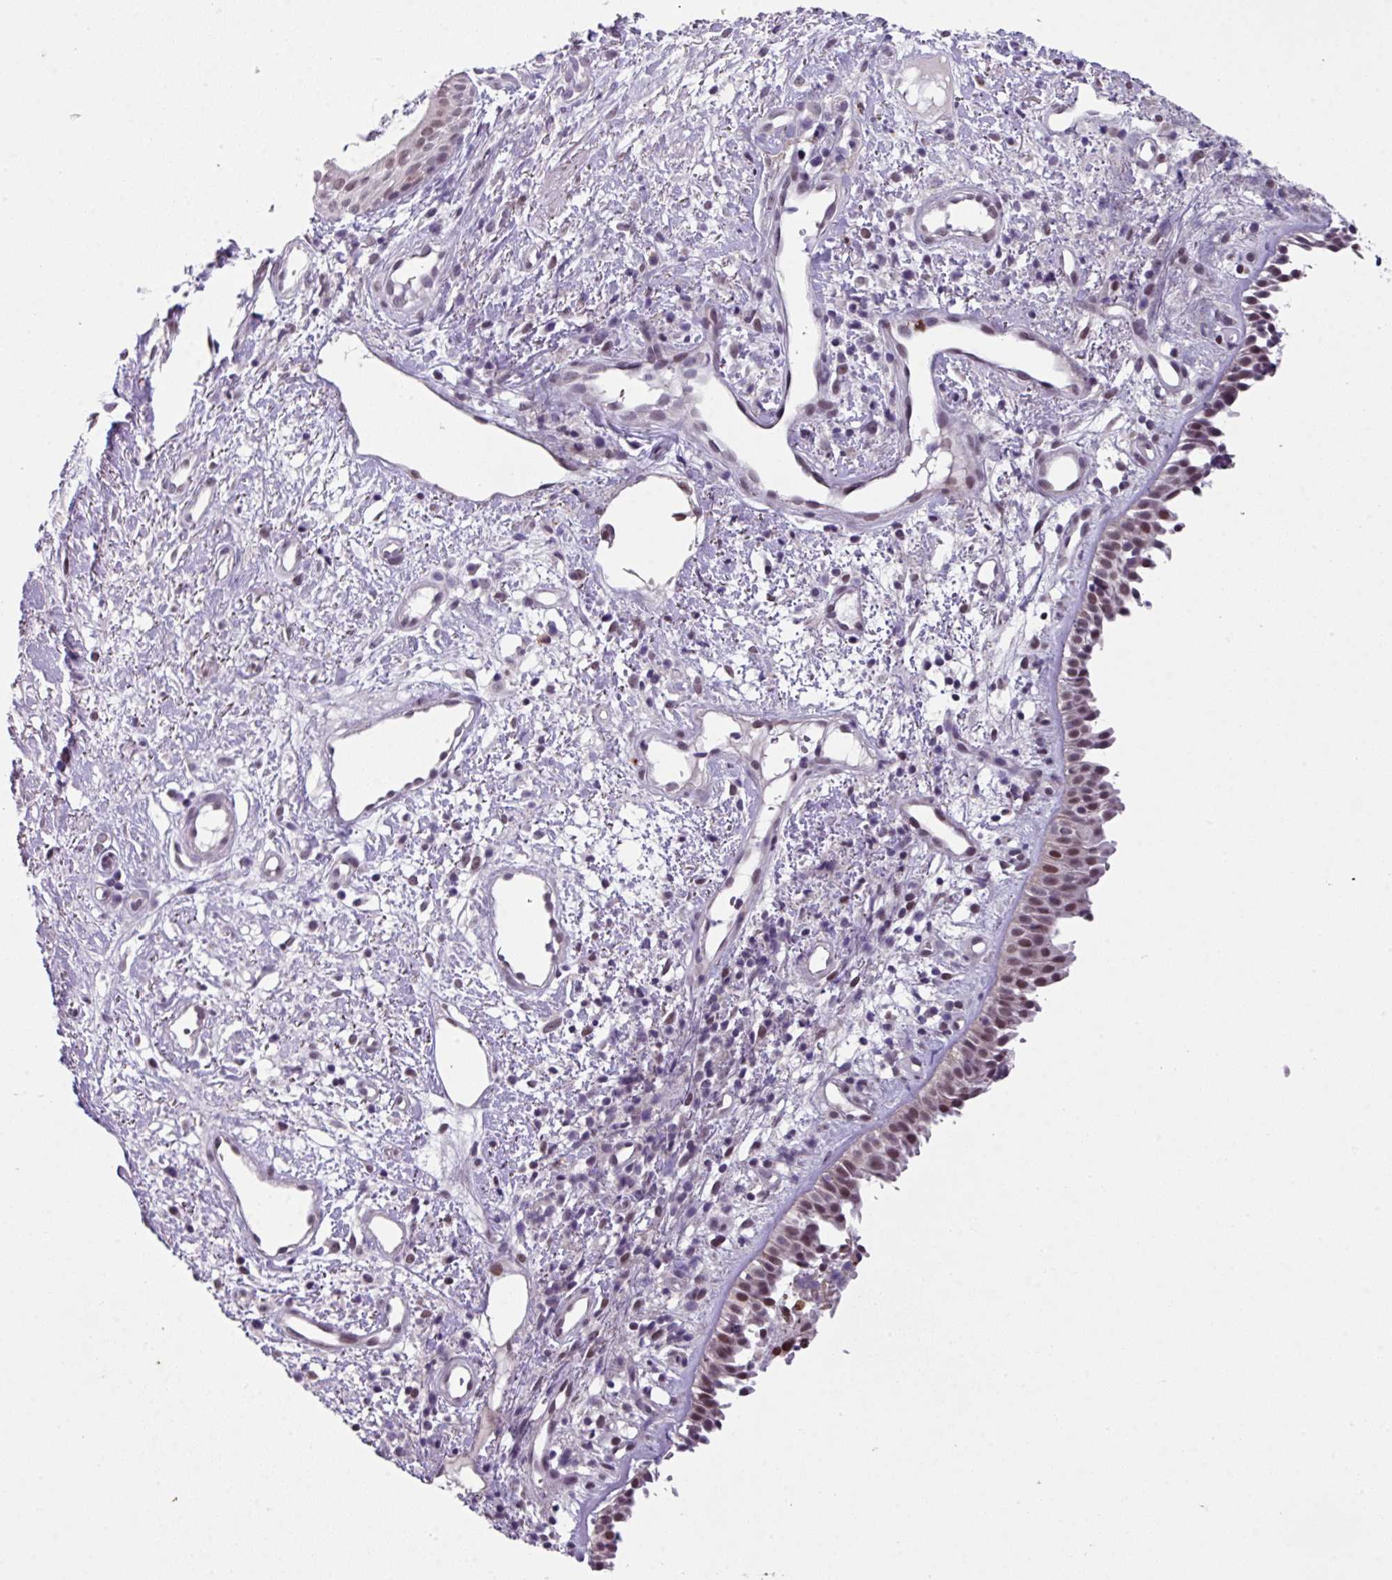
{"staining": {"intensity": "weak", "quantity": "25%-75%", "location": "nuclear"}, "tissue": "nasopharynx", "cell_type": "Respiratory epithelial cells", "image_type": "normal", "snomed": [{"axis": "morphology", "description": "Normal tissue, NOS"}, {"axis": "topography", "description": "Cartilage tissue"}, {"axis": "topography", "description": "Nasopharynx"}, {"axis": "topography", "description": "Thyroid gland"}], "caption": "Immunohistochemistry image of unremarkable nasopharynx: nasopharynx stained using IHC demonstrates low levels of weak protein expression localized specifically in the nuclear of respiratory epithelial cells, appearing as a nuclear brown color.", "gene": "ZFP3", "patient": {"sex": "male", "age": 63}}